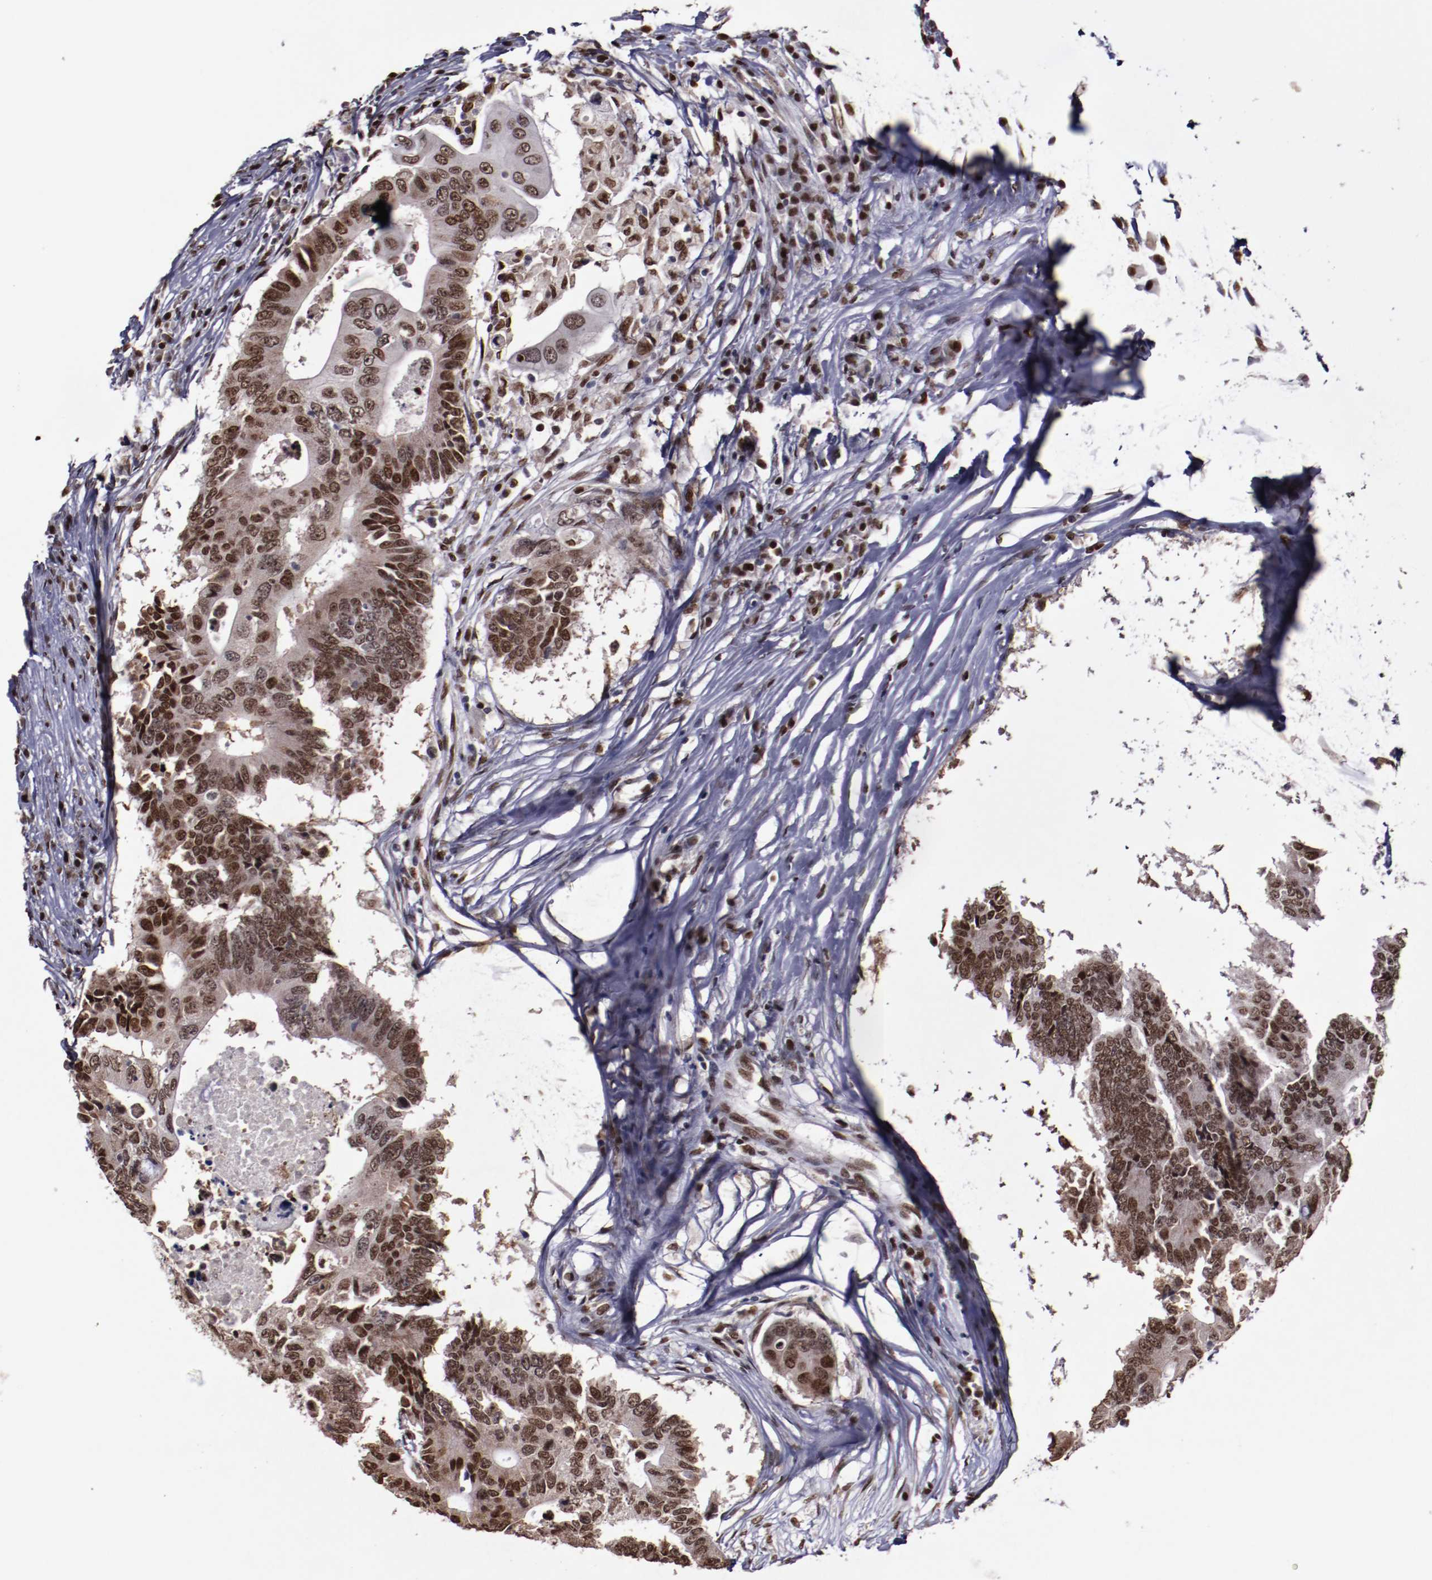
{"staining": {"intensity": "moderate", "quantity": ">75%", "location": "nuclear"}, "tissue": "colorectal cancer", "cell_type": "Tumor cells", "image_type": "cancer", "snomed": [{"axis": "morphology", "description": "Adenocarcinoma, NOS"}, {"axis": "topography", "description": "Colon"}], "caption": "Protein expression analysis of human colorectal cancer (adenocarcinoma) reveals moderate nuclear positivity in about >75% of tumor cells.", "gene": "APEX1", "patient": {"sex": "male", "age": 71}}